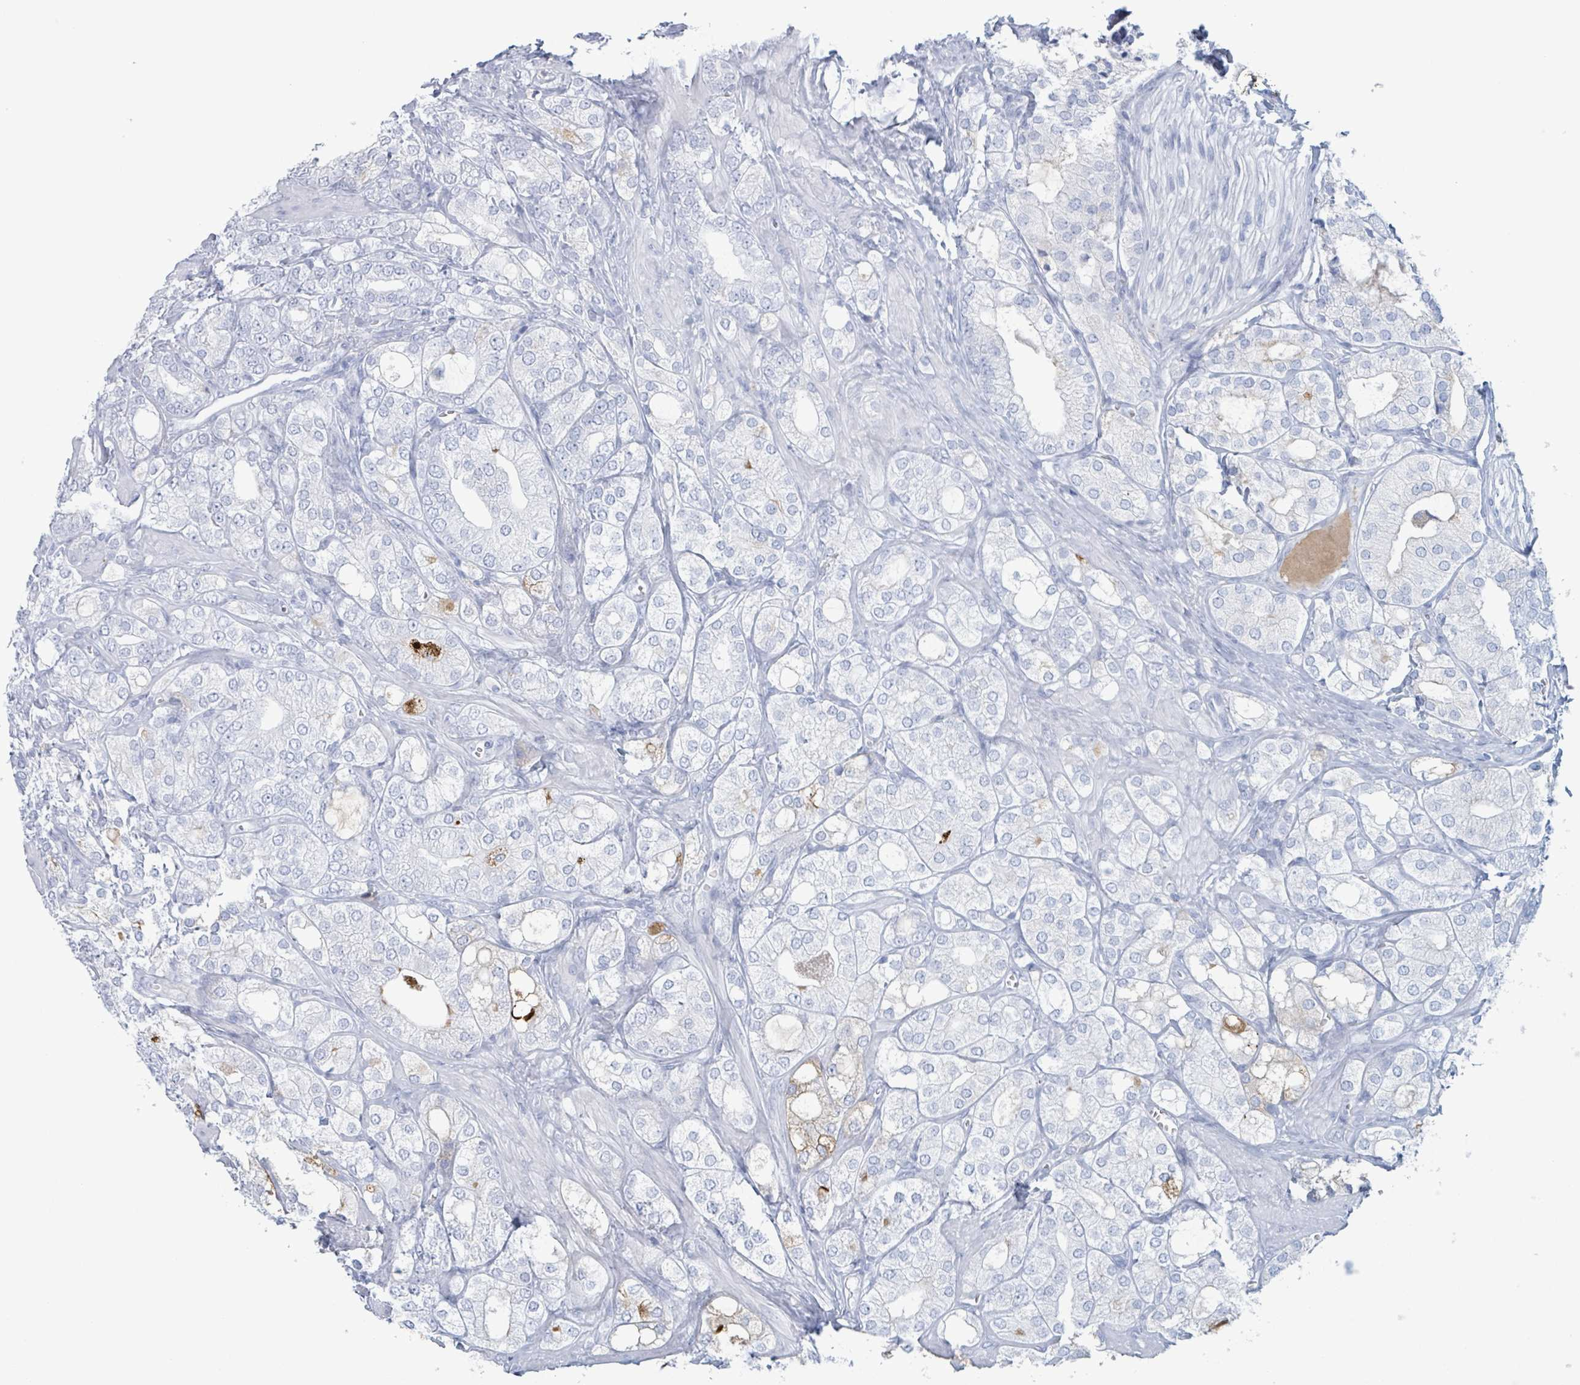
{"staining": {"intensity": "weak", "quantity": "<25%", "location": "cytoplasmic/membranous"}, "tissue": "prostate cancer", "cell_type": "Tumor cells", "image_type": "cancer", "snomed": [{"axis": "morphology", "description": "Adenocarcinoma, High grade"}, {"axis": "topography", "description": "Prostate"}], "caption": "An image of high-grade adenocarcinoma (prostate) stained for a protein exhibits no brown staining in tumor cells.", "gene": "KLK4", "patient": {"sex": "male", "age": 50}}